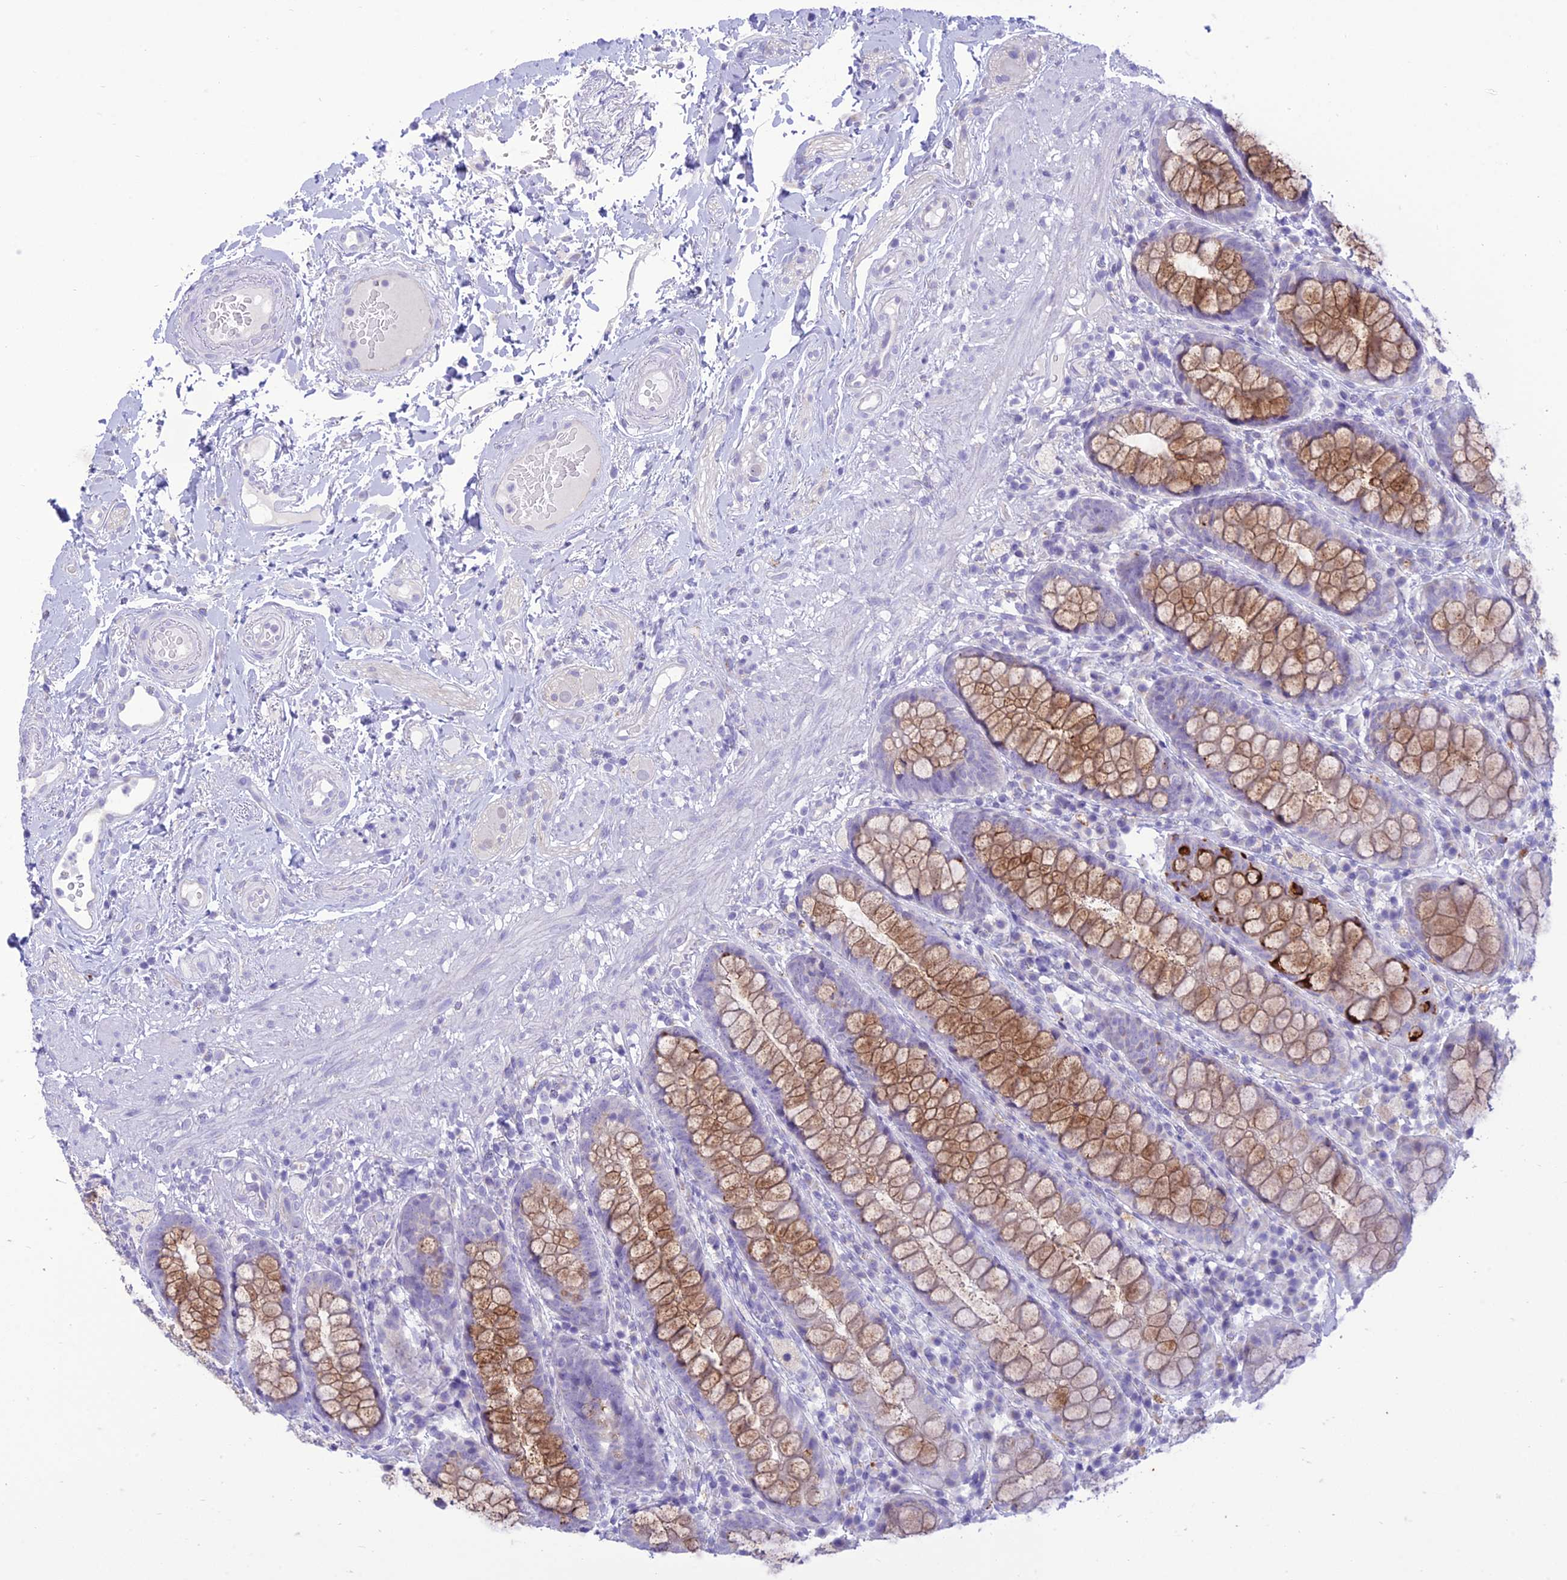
{"staining": {"intensity": "moderate", "quantity": "25%-75%", "location": "cytoplasmic/membranous"}, "tissue": "rectum", "cell_type": "Glandular cells", "image_type": "normal", "snomed": [{"axis": "morphology", "description": "Normal tissue, NOS"}, {"axis": "topography", "description": "Rectum"}], "caption": "Immunohistochemistry image of unremarkable human rectum stained for a protein (brown), which reveals medium levels of moderate cytoplasmic/membranous expression in approximately 25%-75% of glandular cells.", "gene": "DHDH", "patient": {"sex": "male", "age": 83}}